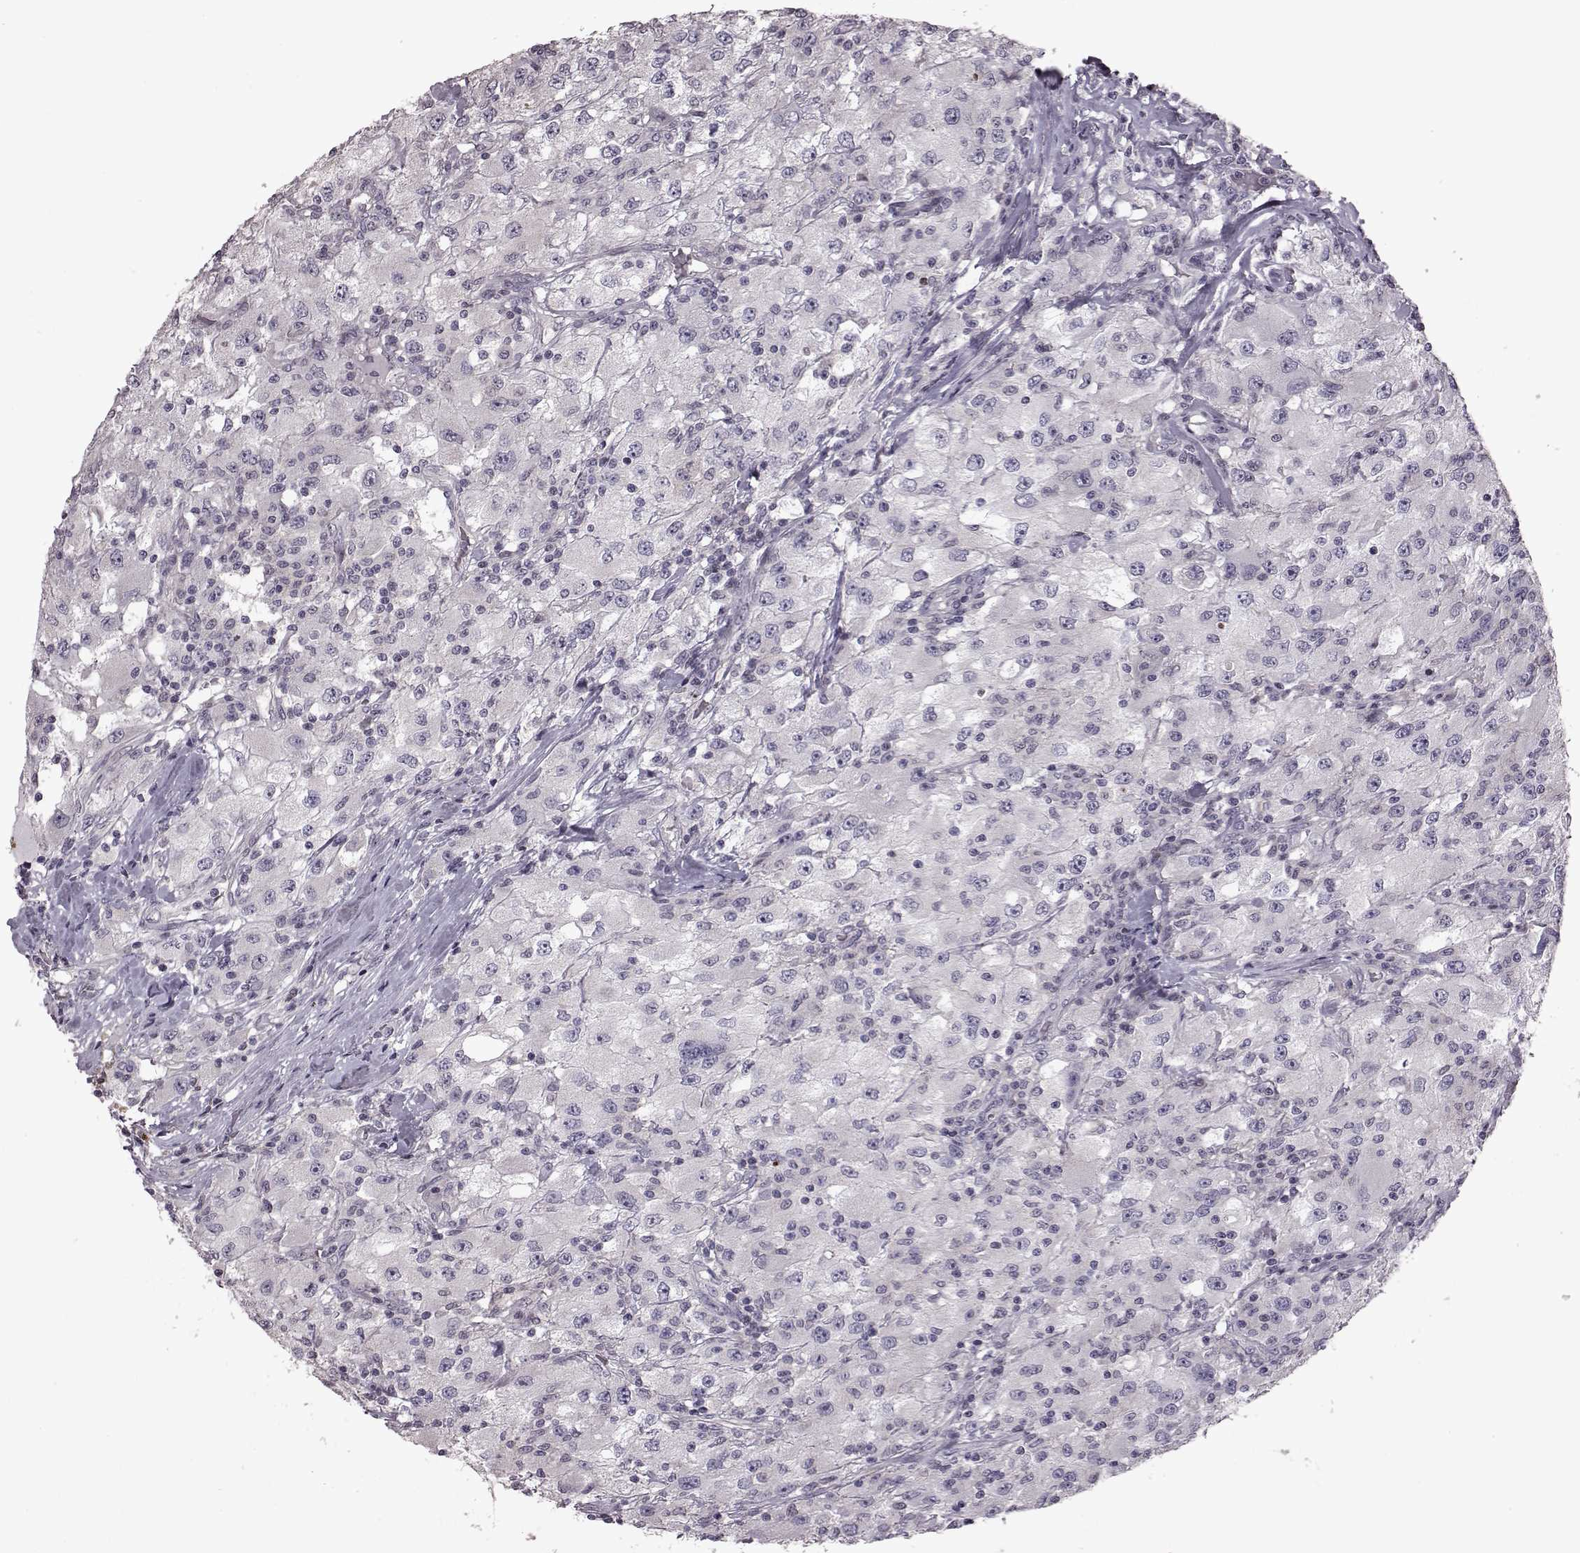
{"staining": {"intensity": "negative", "quantity": "none", "location": "none"}, "tissue": "renal cancer", "cell_type": "Tumor cells", "image_type": "cancer", "snomed": [{"axis": "morphology", "description": "Adenocarcinoma, NOS"}, {"axis": "topography", "description": "Kidney"}], "caption": "Immunohistochemistry of human renal cancer (adenocarcinoma) reveals no staining in tumor cells.", "gene": "GAL", "patient": {"sex": "female", "age": 67}}